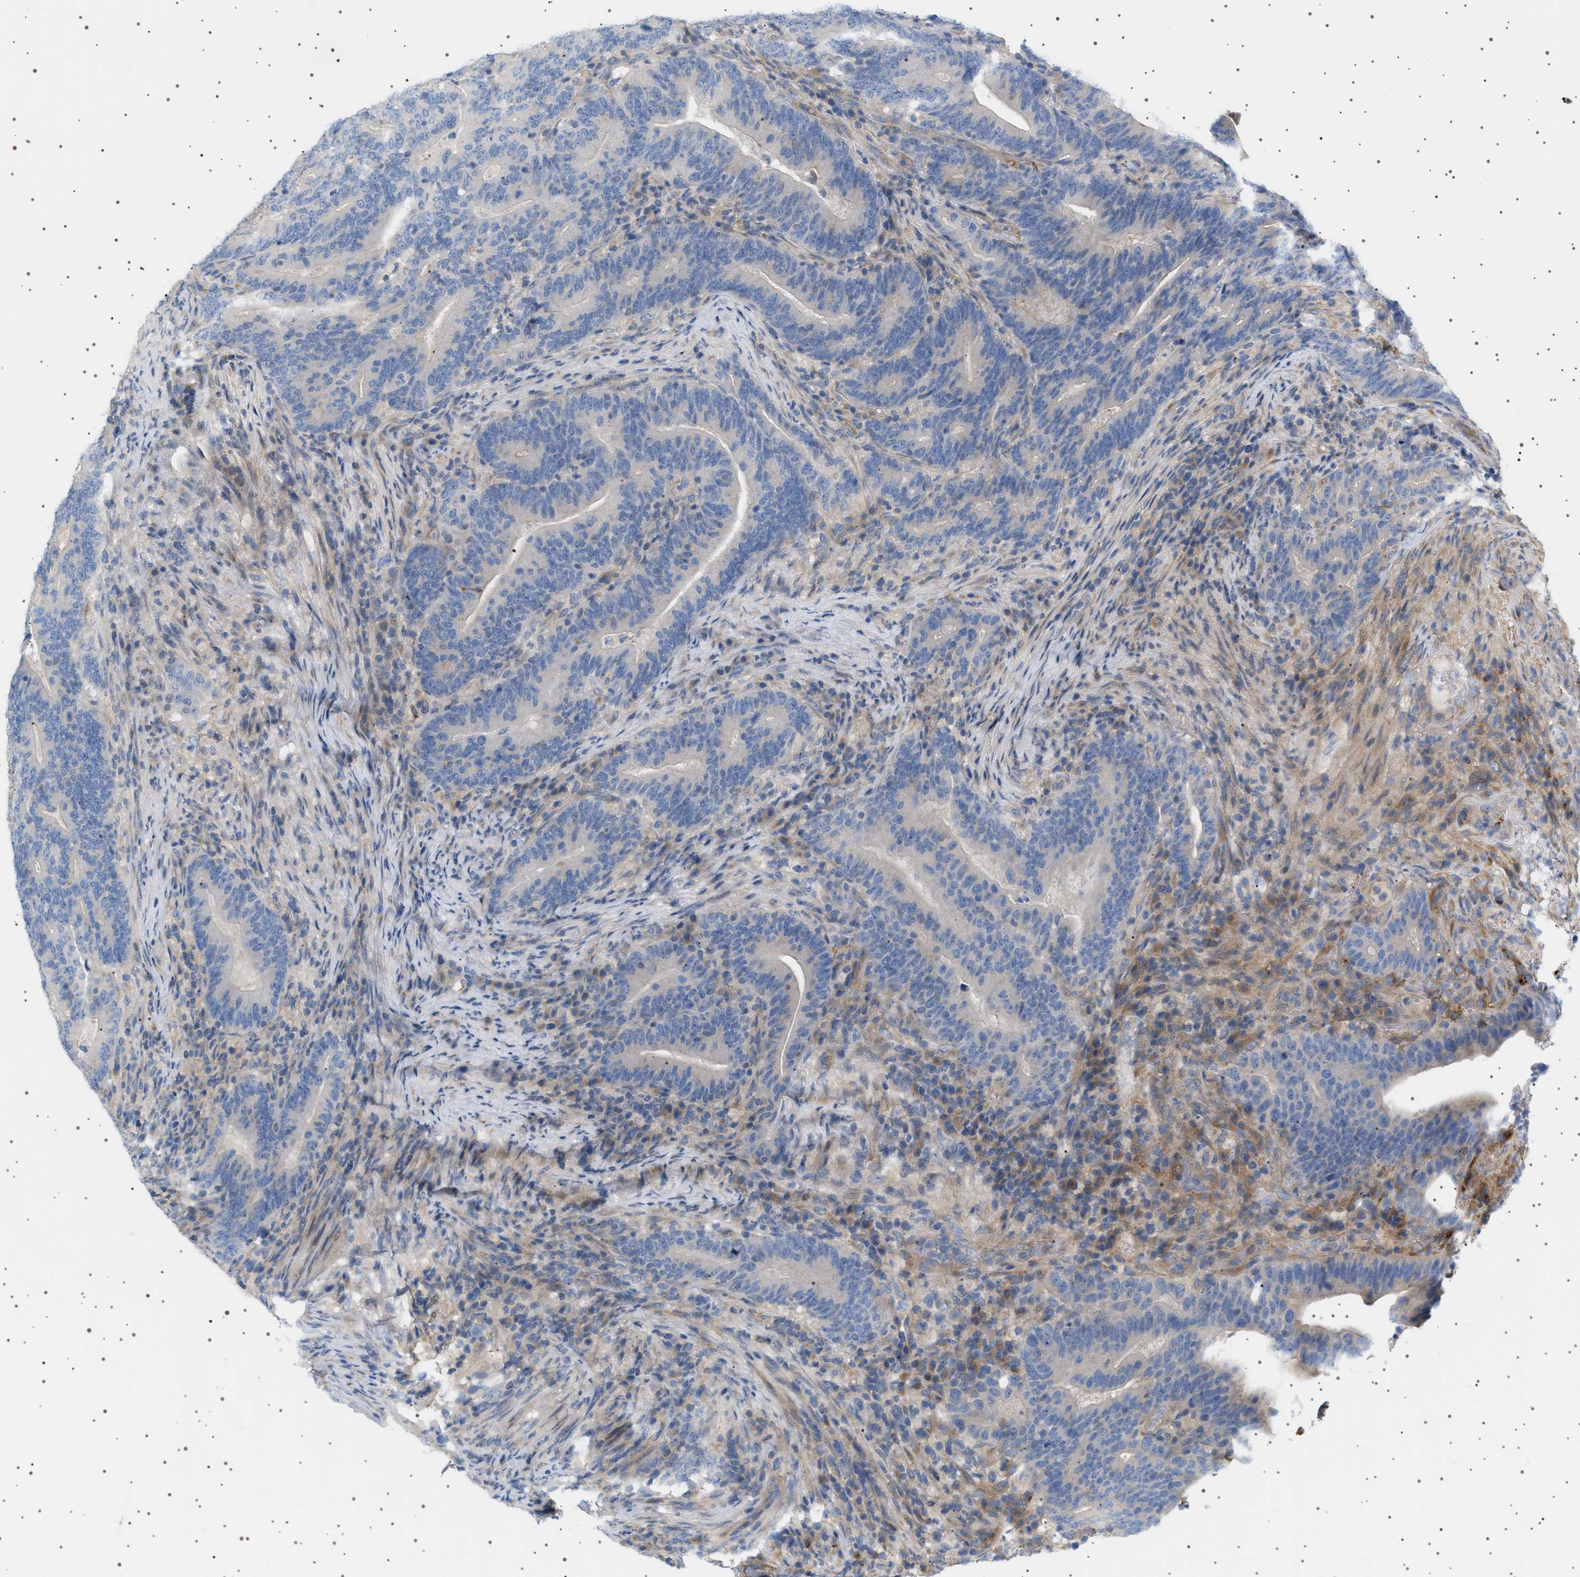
{"staining": {"intensity": "negative", "quantity": "none", "location": "none"}, "tissue": "colorectal cancer", "cell_type": "Tumor cells", "image_type": "cancer", "snomed": [{"axis": "morphology", "description": "Adenocarcinoma, NOS"}, {"axis": "topography", "description": "Colon"}], "caption": "Immunohistochemical staining of human colorectal adenocarcinoma demonstrates no significant expression in tumor cells.", "gene": "ADCY10", "patient": {"sex": "female", "age": 66}}